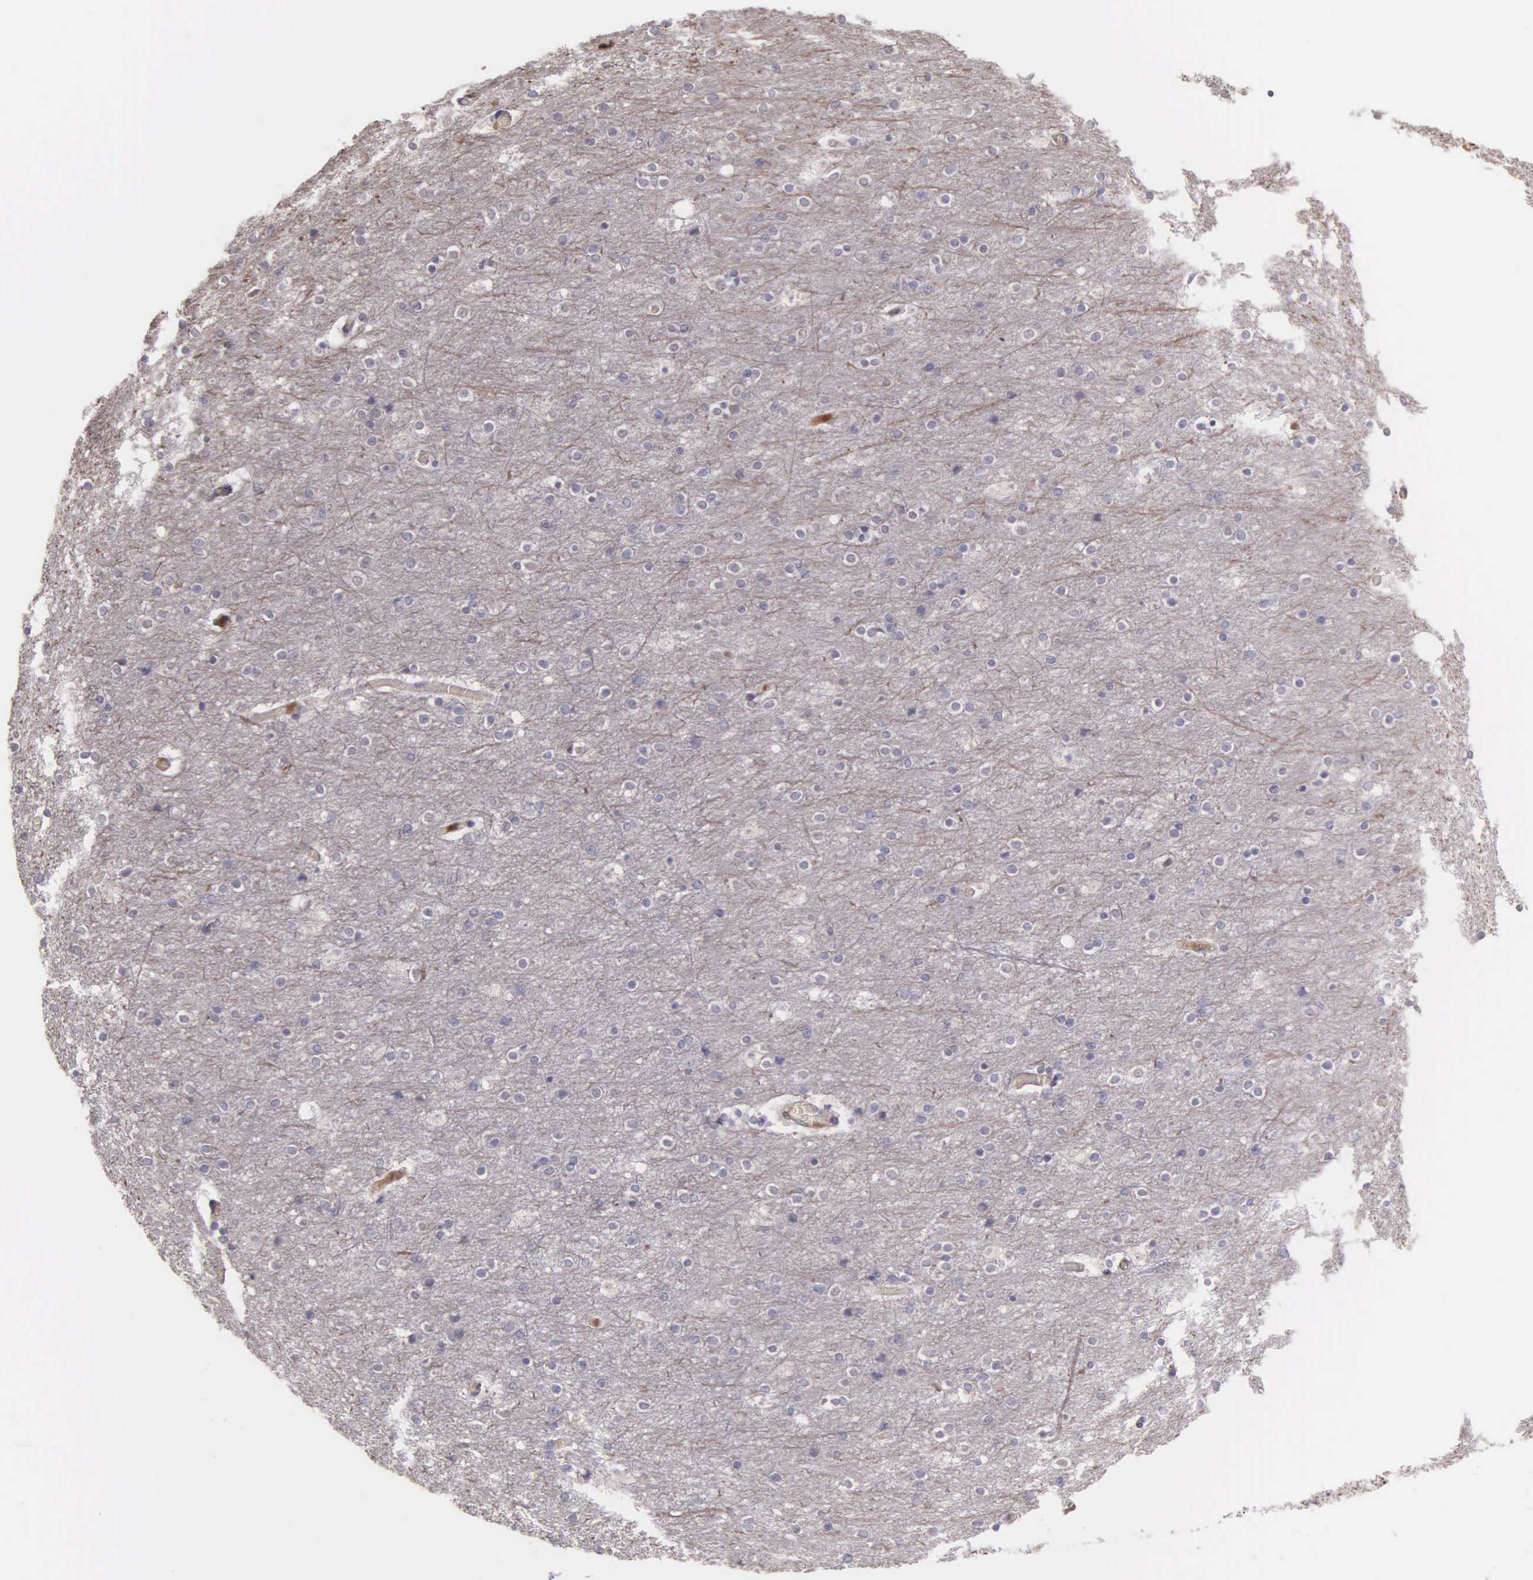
{"staining": {"intensity": "moderate", "quantity": "<25%", "location": "nuclear"}, "tissue": "cerebral cortex", "cell_type": "Endothelial cells", "image_type": "normal", "snomed": [{"axis": "morphology", "description": "Normal tissue, NOS"}, {"axis": "topography", "description": "Cerebral cortex"}], "caption": "An image of human cerebral cortex stained for a protein shows moderate nuclear brown staining in endothelial cells. The staining was performed using DAB, with brown indicating positive protein expression. Nuclei are stained blue with hematoxylin.", "gene": "MCM5", "patient": {"sex": "female", "age": 54}}